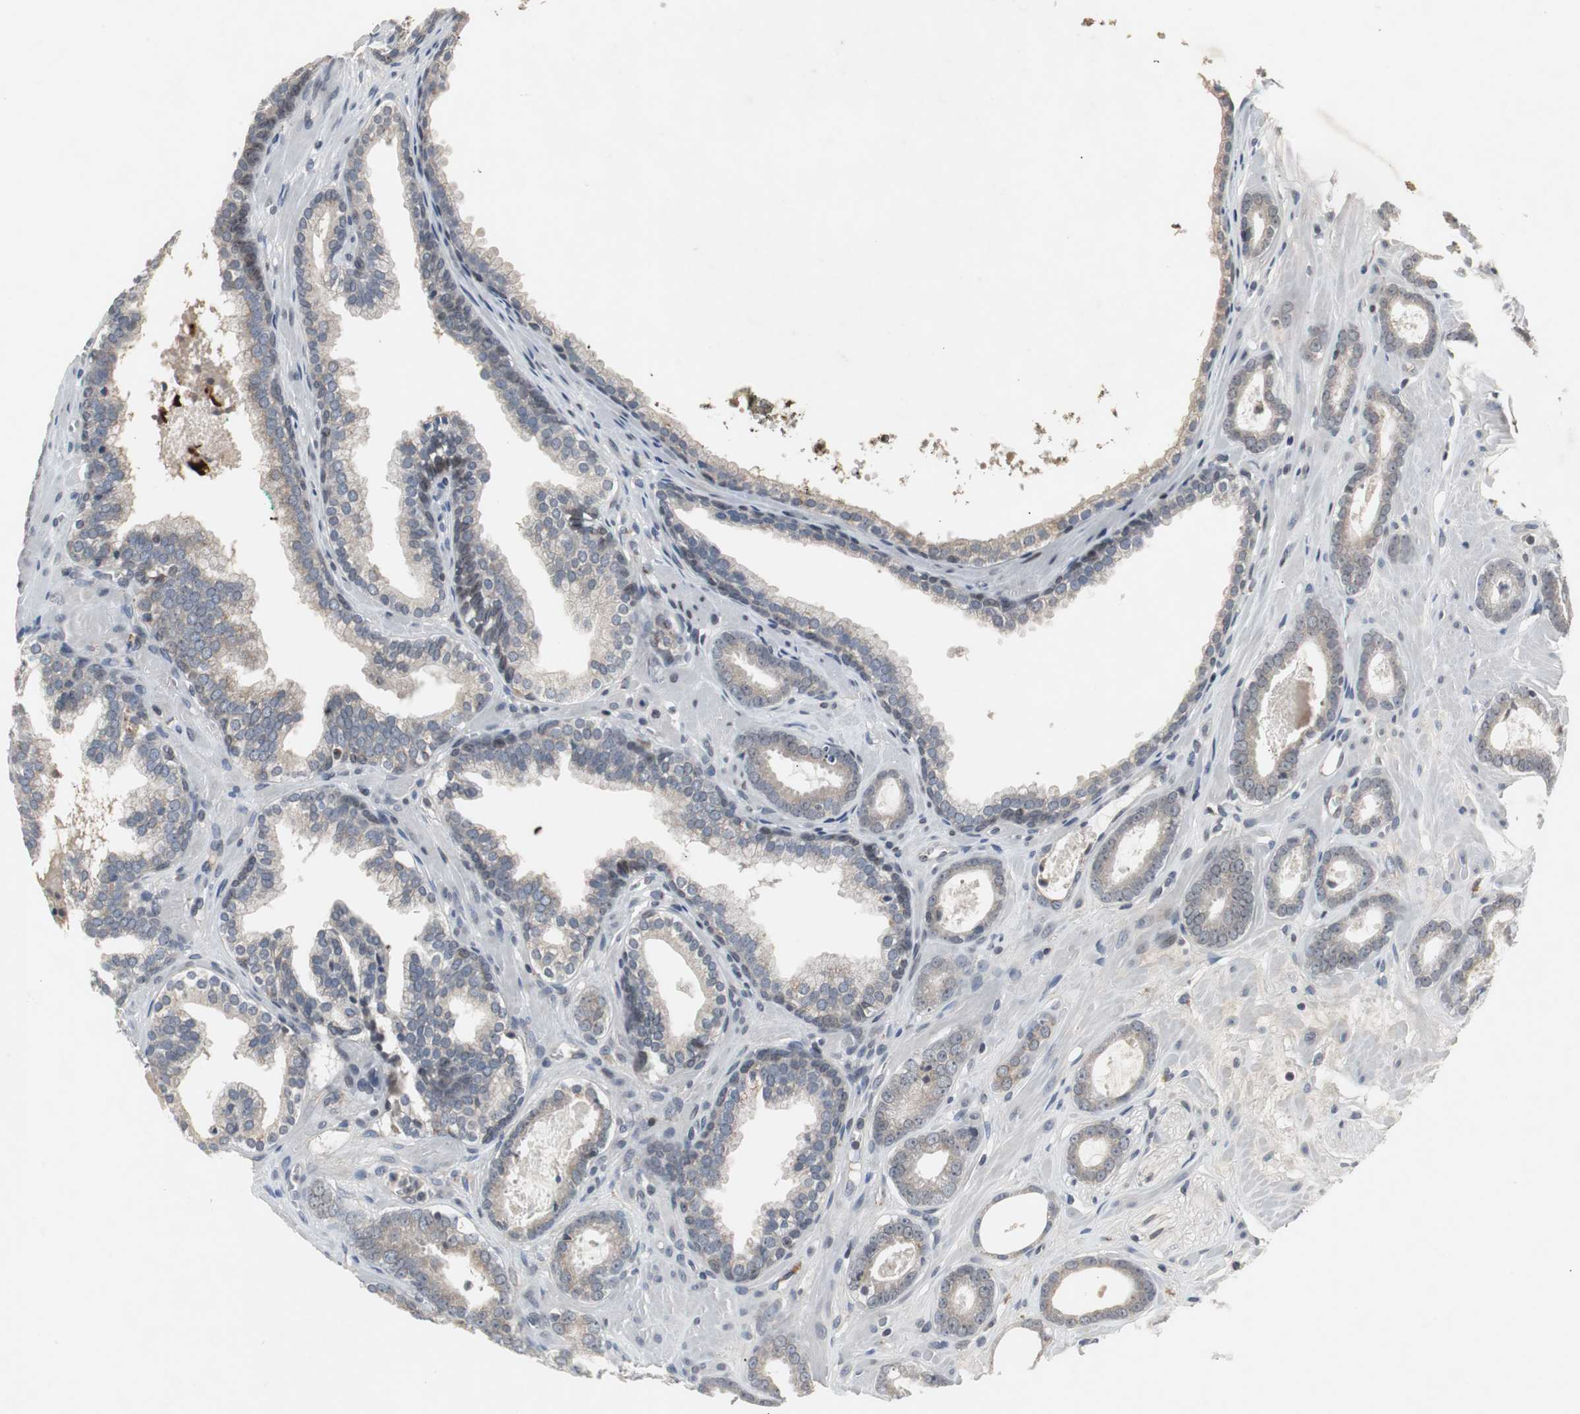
{"staining": {"intensity": "weak", "quantity": "25%-75%", "location": "cytoplasmic/membranous"}, "tissue": "prostate cancer", "cell_type": "Tumor cells", "image_type": "cancer", "snomed": [{"axis": "morphology", "description": "Adenocarcinoma, Low grade"}, {"axis": "topography", "description": "Prostate"}], "caption": "The photomicrograph displays immunohistochemical staining of prostate cancer (adenocarcinoma (low-grade)). There is weak cytoplasmic/membranous positivity is present in about 25%-75% of tumor cells. The staining is performed using DAB brown chromogen to label protein expression. The nuclei are counter-stained blue using hematoxylin.", "gene": "ZNF396", "patient": {"sex": "male", "age": 57}}